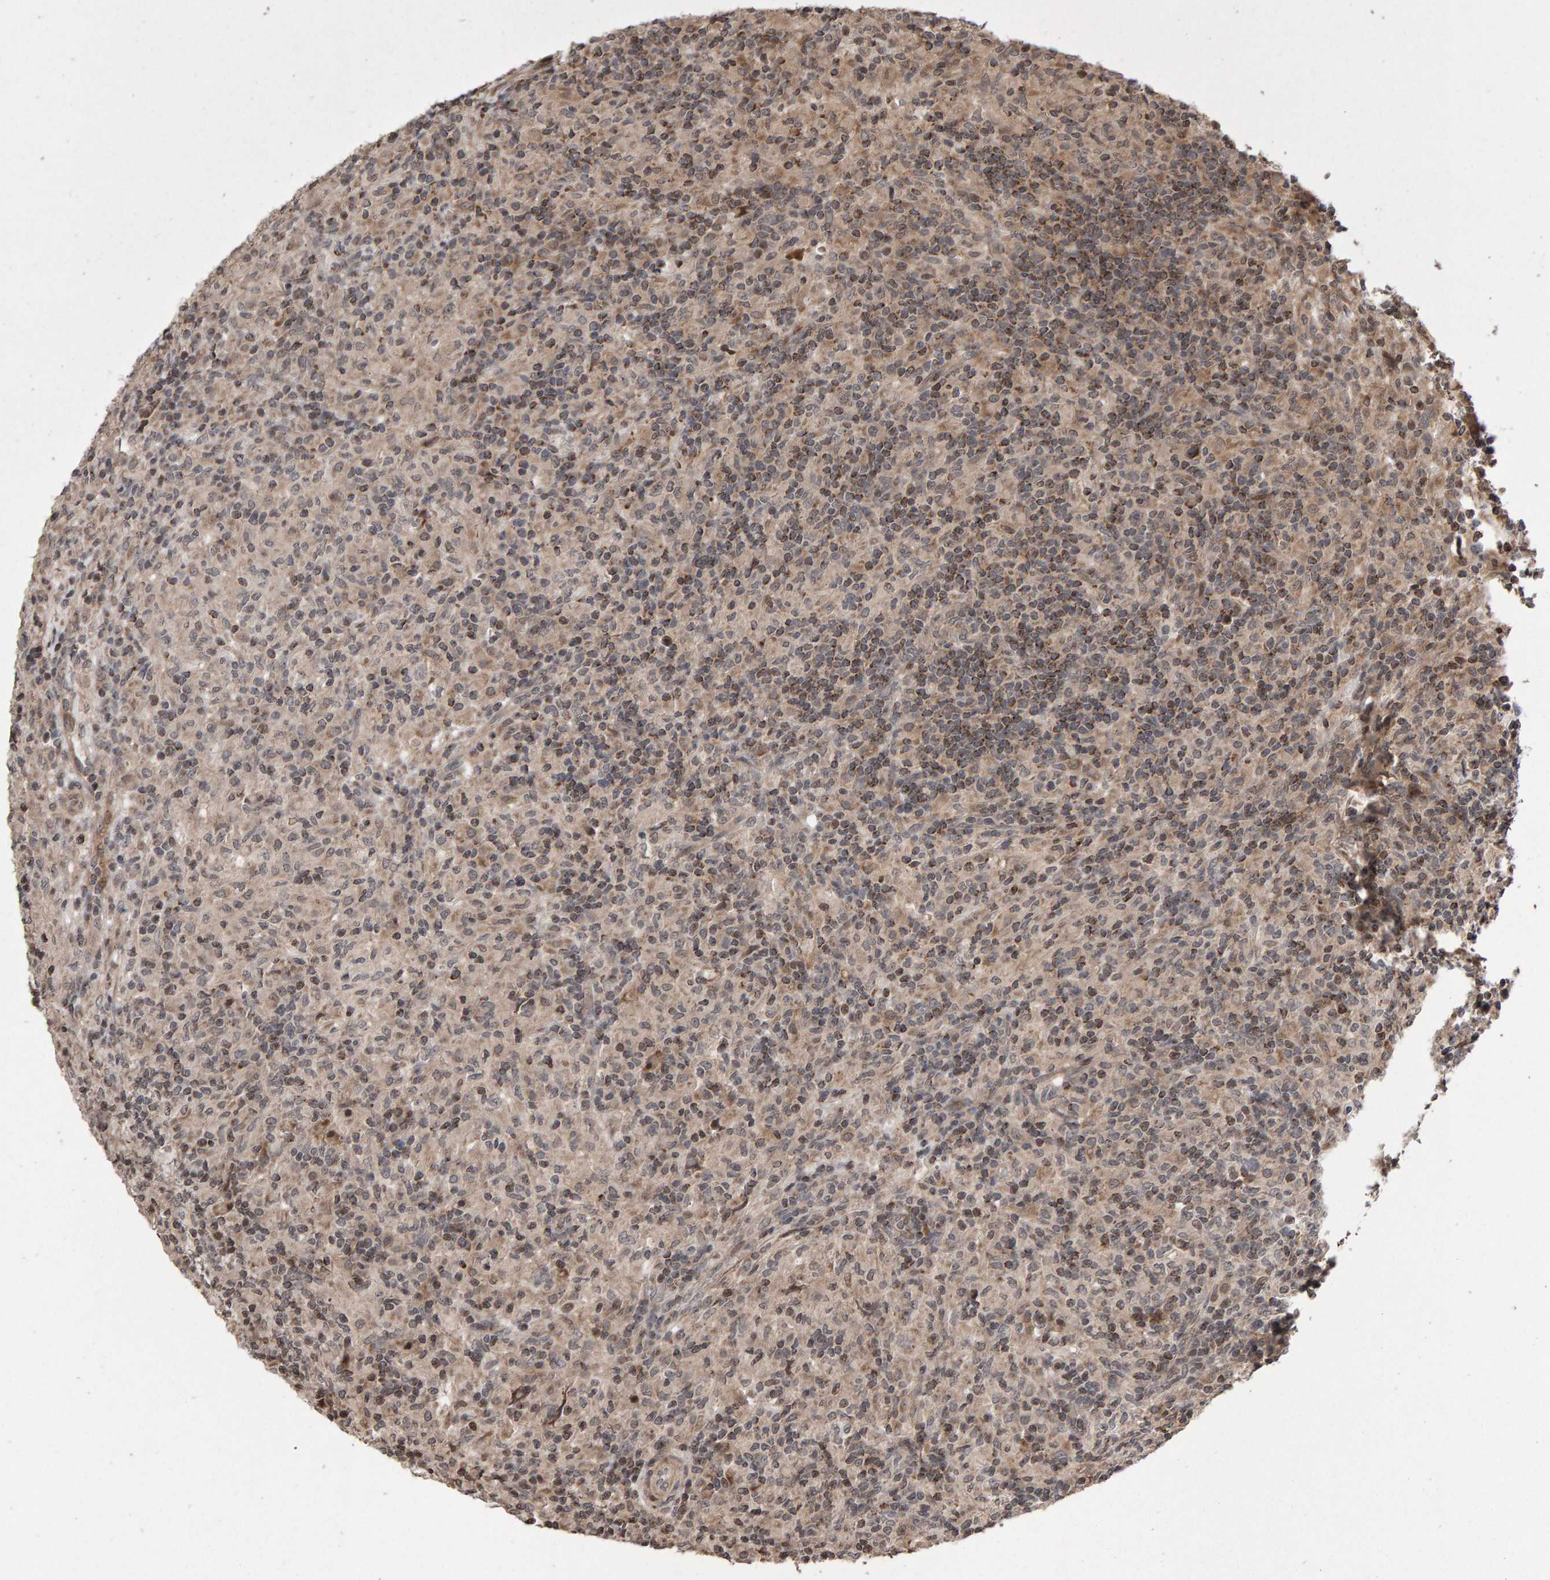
{"staining": {"intensity": "negative", "quantity": "none", "location": "none"}, "tissue": "lymphoma", "cell_type": "Tumor cells", "image_type": "cancer", "snomed": [{"axis": "morphology", "description": "Hodgkin's disease, NOS"}, {"axis": "topography", "description": "Lymph node"}], "caption": "A photomicrograph of lymphoma stained for a protein exhibits no brown staining in tumor cells.", "gene": "PECR", "patient": {"sex": "male", "age": 70}}